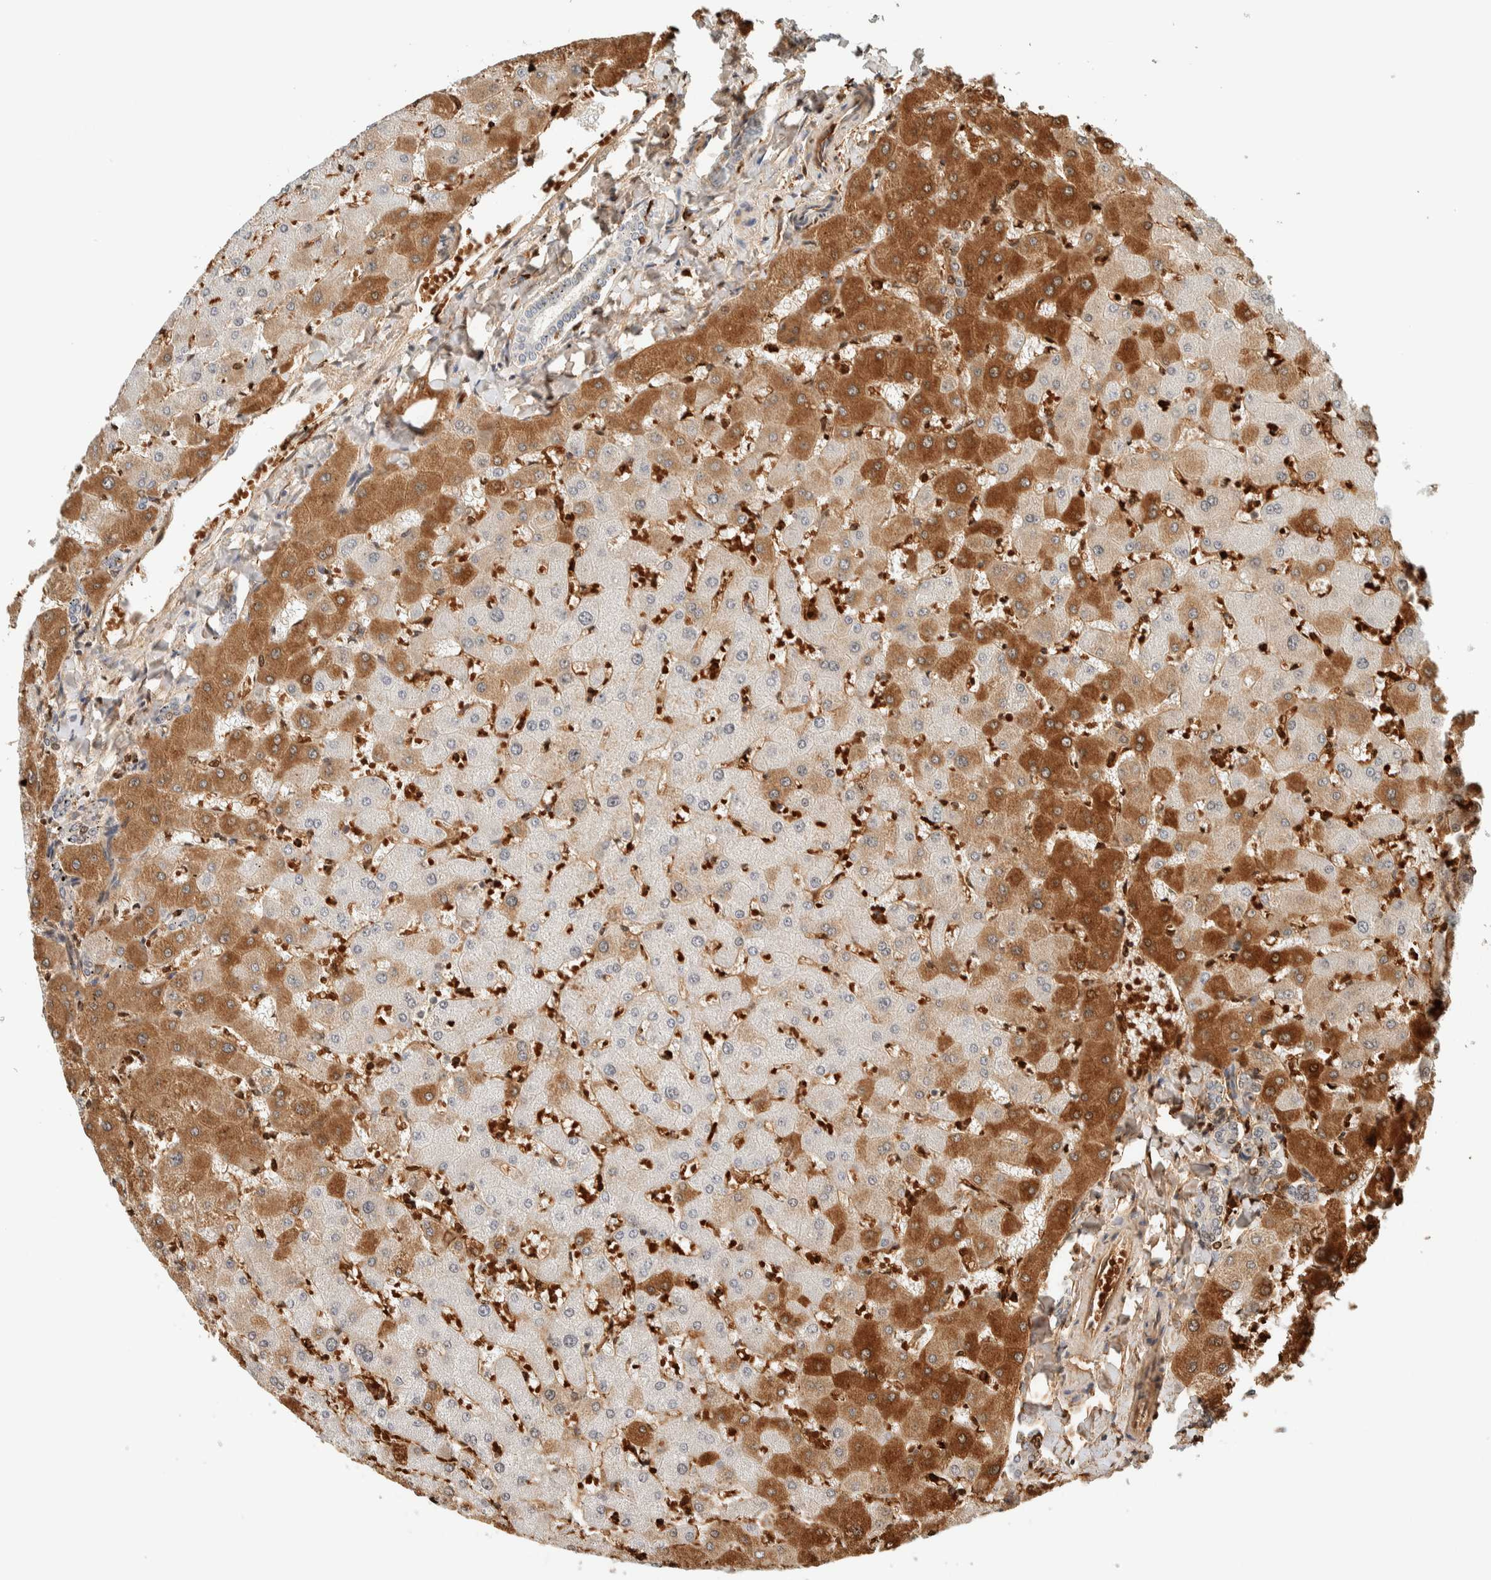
{"staining": {"intensity": "negative", "quantity": "none", "location": "none"}, "tissue": "liver", "cell_type": "Cholangiocytes", "image_type": "normal", "snomed": [{"axis": "morphology", "description": "Normal tissue, NOS"}, {"axis": "topography", "description": "Liver"}], "caption": "DAB immunohistochemical staining of normal liver demonstrates no significant expression in cholangiocytes. (IHC, brightfield microscopy, high magnification).", "gene": "TSTD2", "patient": {"sex": "female", "age": 63}}